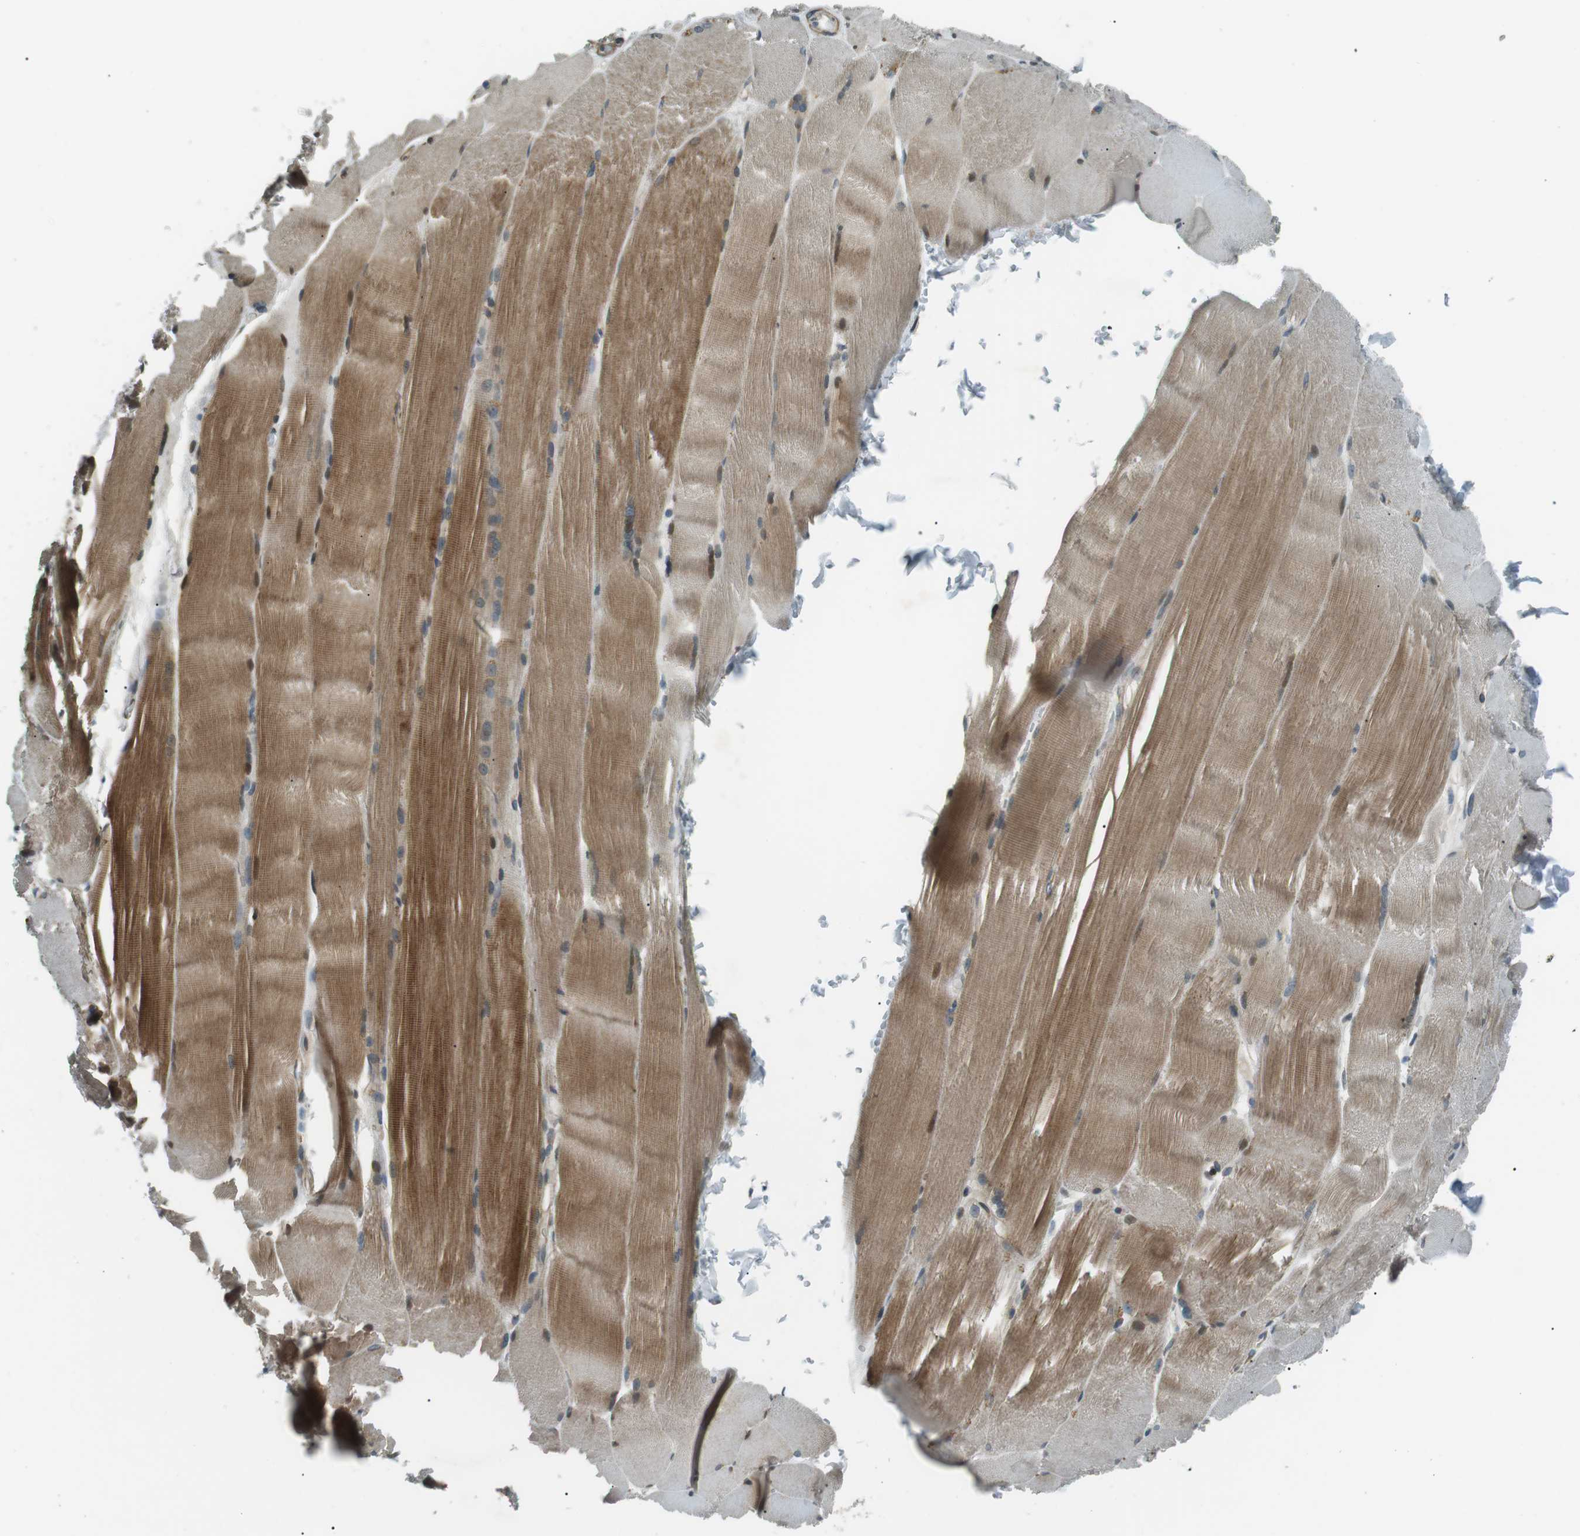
{"staining": {"intensity": "moderate", "quantity": ">75%", "location": "cytoplasmic/membranous"}, "tissue": "skeletal muscle", "cell_type": "Myocytes", "image_type": "normal", "snomed": [{"axis": "morphology", "description": "Normal tissue, NOS"}, {"axis": "topography", "description": "Skin"}, {"axis": "topography", "description": "Skeletal muscle"}], "caption": "DAB immunohistochemical staining of unremarkable skeletal muscle reveals moderate cytoplasmic/membranous protein positivity in about >75% of myocytes. The protein is stained brown, and the nuclei are stained in blue (DAB (3,3'-diaminobenzidine) IHC with brightfield microscopy, high magnification).", "gene": "TMEM74", "patient": {"sex": "male", "age": 83}}